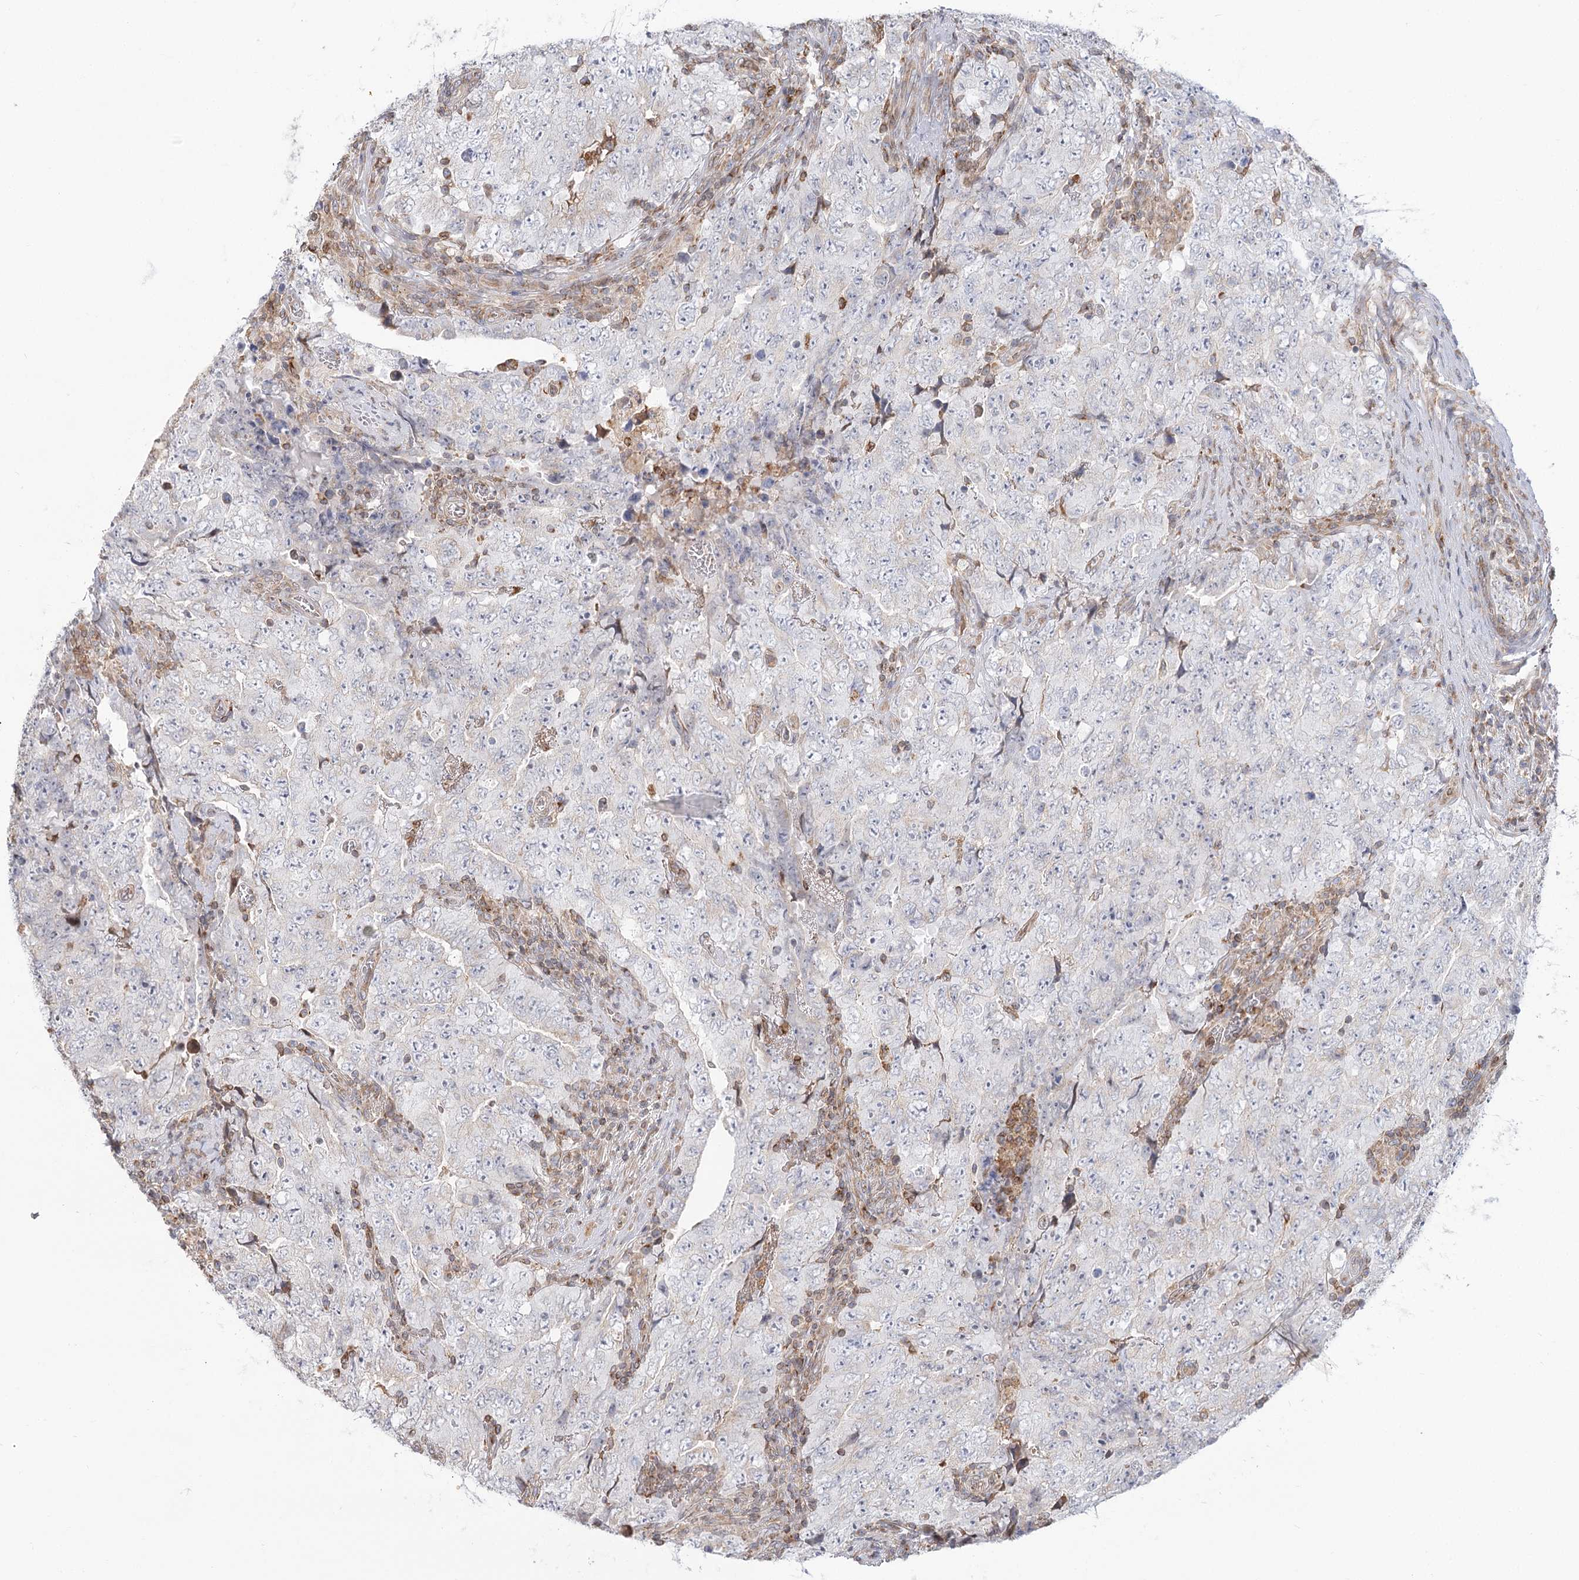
{"staining": {"intensity": "negative", "quantity": "none", "location": "none"}, "tissue": "testis cancer", "cell_type": "Tumor cells", "image_type": "cancer", "snomed": [{"axis": "morphology", "description": "Carcinoma, Embryonal, NOS"}, {"axis": "topography", "description": "Testis"}], "caption": "Tumor cells are negative for brown protein staining in embryonal carcinoma (testis). (DAB IHC, high magnification).", "gene": "MTMR3", "patient": {"sex": "male", "age": 26}}